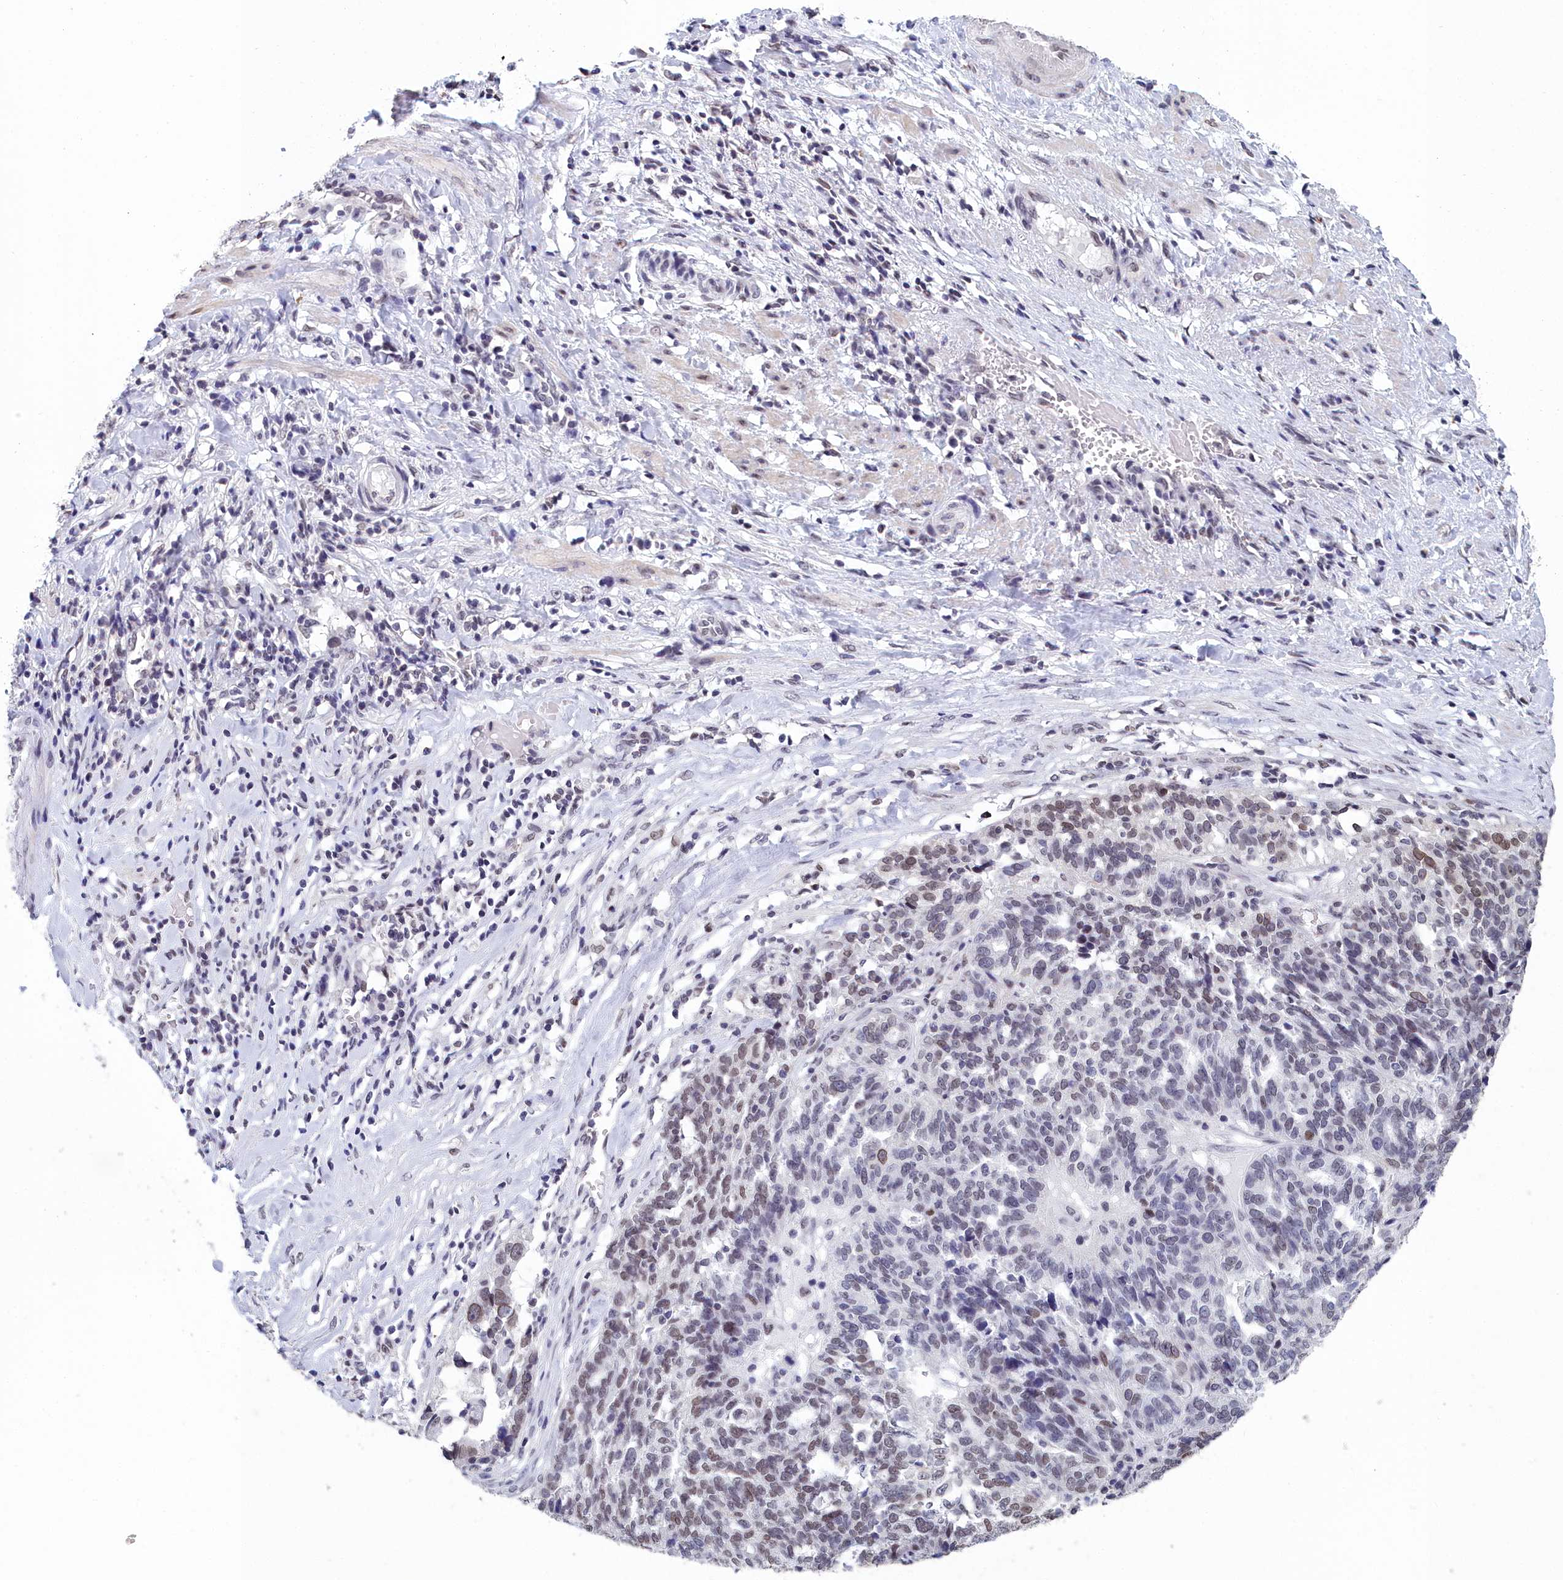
{"staining": {"intensity": "moderate", "quantity": "25%-75%", "location": "nuclear"}, "tissue": "ovarian cancer", "cell_type": "Tumor cells", "image_type": "cancer", "snomed": [{"axis": "morphology", "description": "Cystadenocarcinoma, serous, NOS"}, {"axis": "topography", "description": "Ovary"}], "caption": "Immunohistochemical staining of serous cystadenocarcinoma (ovarian) reveals medium levels of moderate nuclear protein staining in approximately 25%-75% of tumor cells.", "gene": "CCDC97", "patient": {"sex": "female", "age": 59}}